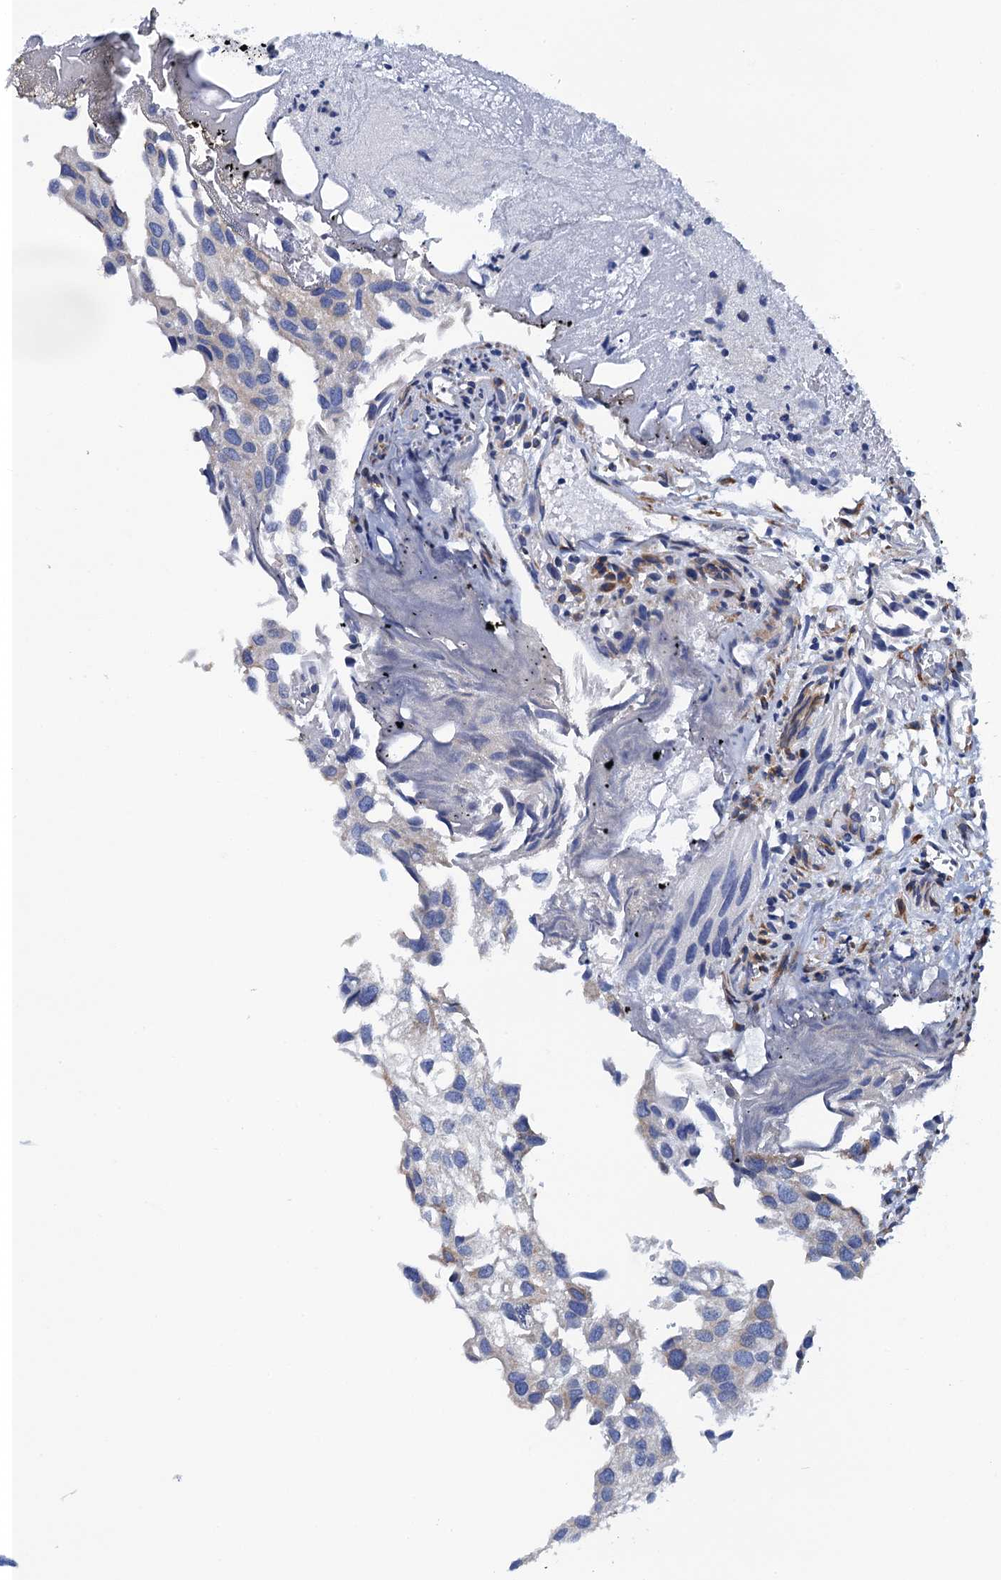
{"staining": {"intensity": "negative", "quantity": "none", "location": "none"}, "tissue": "urothelial cancer", "cell_type": "Tumor cells", "image_type": "cancer", "snomed": [{"axis": "morphology", "description": "Urothelial carcinoma, Low grade"}, {"axis": "topography", "description": "Urinary bladder"}], "caption": "IHC micrograph of urothelial cancer stained for a protein (brown), which reveals no positivity in tumor cells.", "gene": "POGLUT3", "patient": {"sex": "female", "age": 89}}